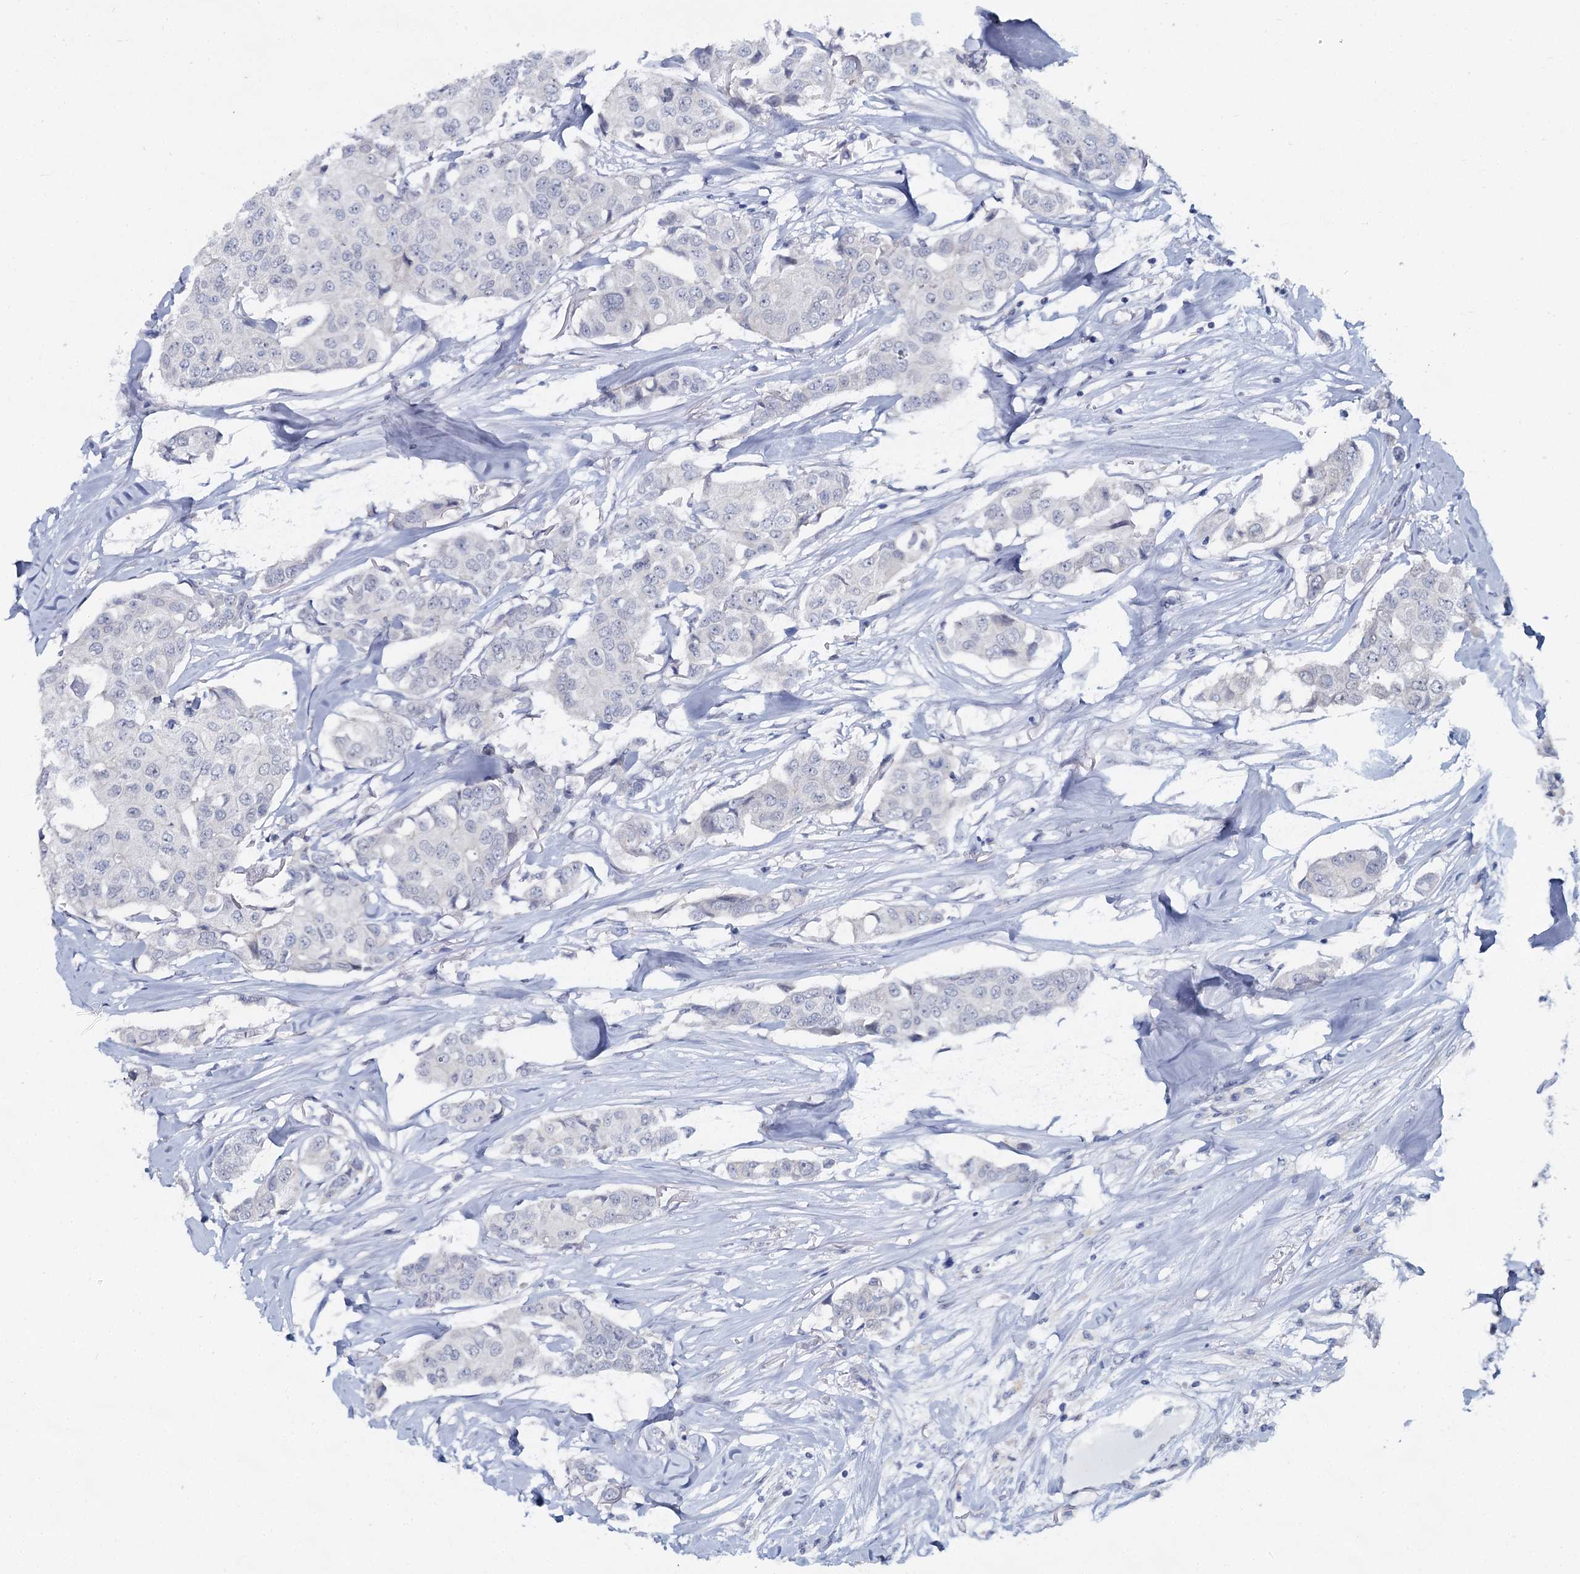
{"staining": {"intensity": "negative", "quantity": "none", "location": "none"}, "tissue": "breast cancer", "cell_type": "Tumor cells", "image_type": "cancer", "snomed": [{"axis": "morphology", "description": "Duct carcinoma"}, {"axis": "topography", "description": "Breast"}], "caption": "This is an immunohistochemistry (IHC) photomicrograph of human breast infiltrating ductal carcinoma. There is no positivity in tumor cells.", "gene": "ACRBP", "patient": {"sex": "female", "age": 80}}